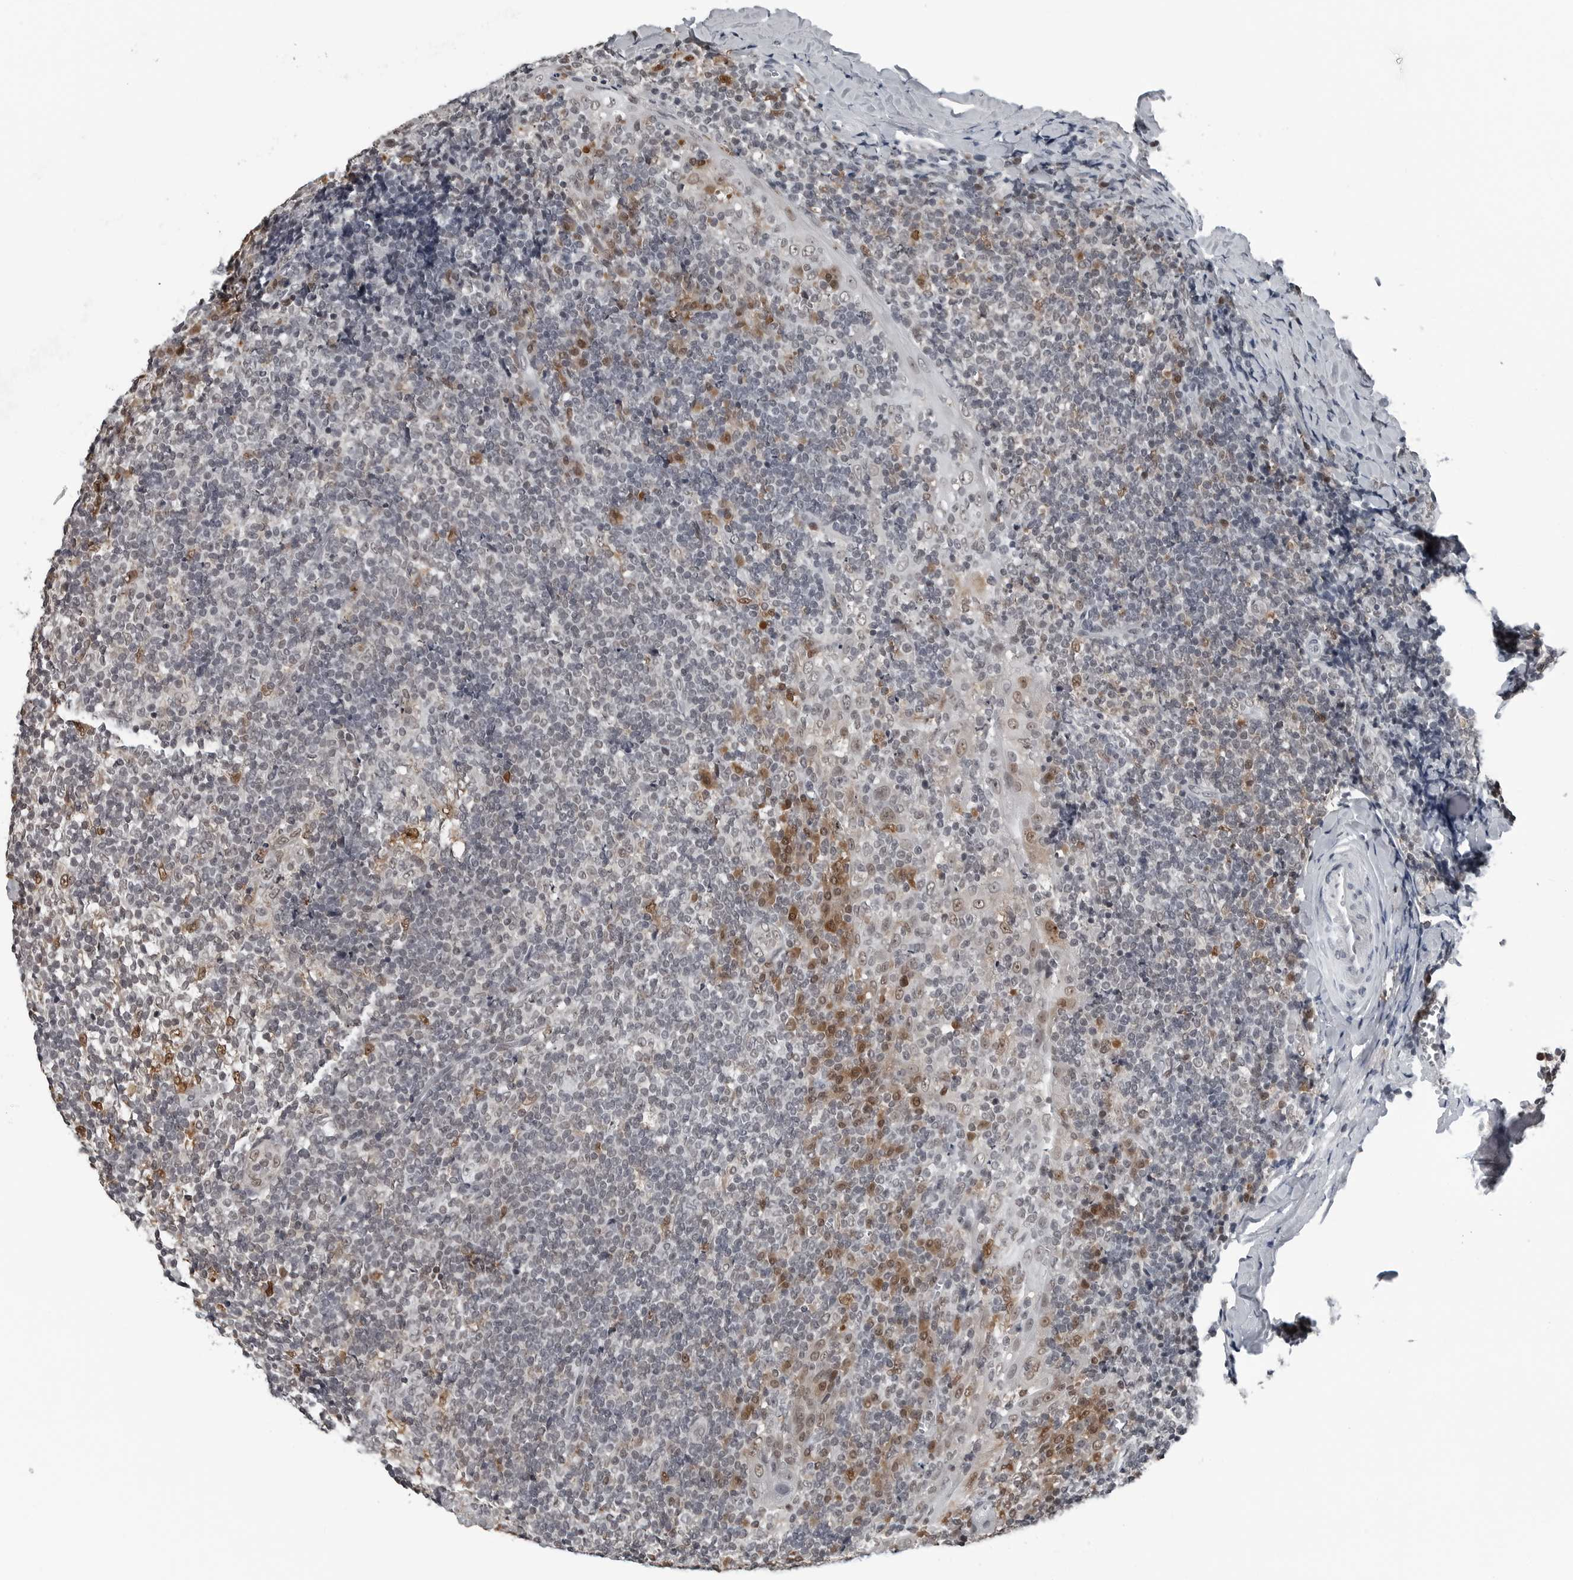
{"staining": {"intensity": "strong", "quantity": "<25%", "location": "nuclear"}, "tissue": "tonsil", "cell_type": "Germinal center cells", "image_type": "normal", "snomed": [{"axis": "morphology", "description": "Normal tissue, NOS"}, {"axis": "topography", "description": "Tonsil"}], "caption": "A medium amount of strong nuclear staining is seen in approximately <25% of germinal center cells in normal tonsil. The protein of interest is stained brown, and the nuclei are stained in blue (DAB (3,3'-diaminobenzidine) IHC with brightfield microscopy, high magnification).", "gene": "AKR1A1", "patient": {"sex": "male", "age": 37}}